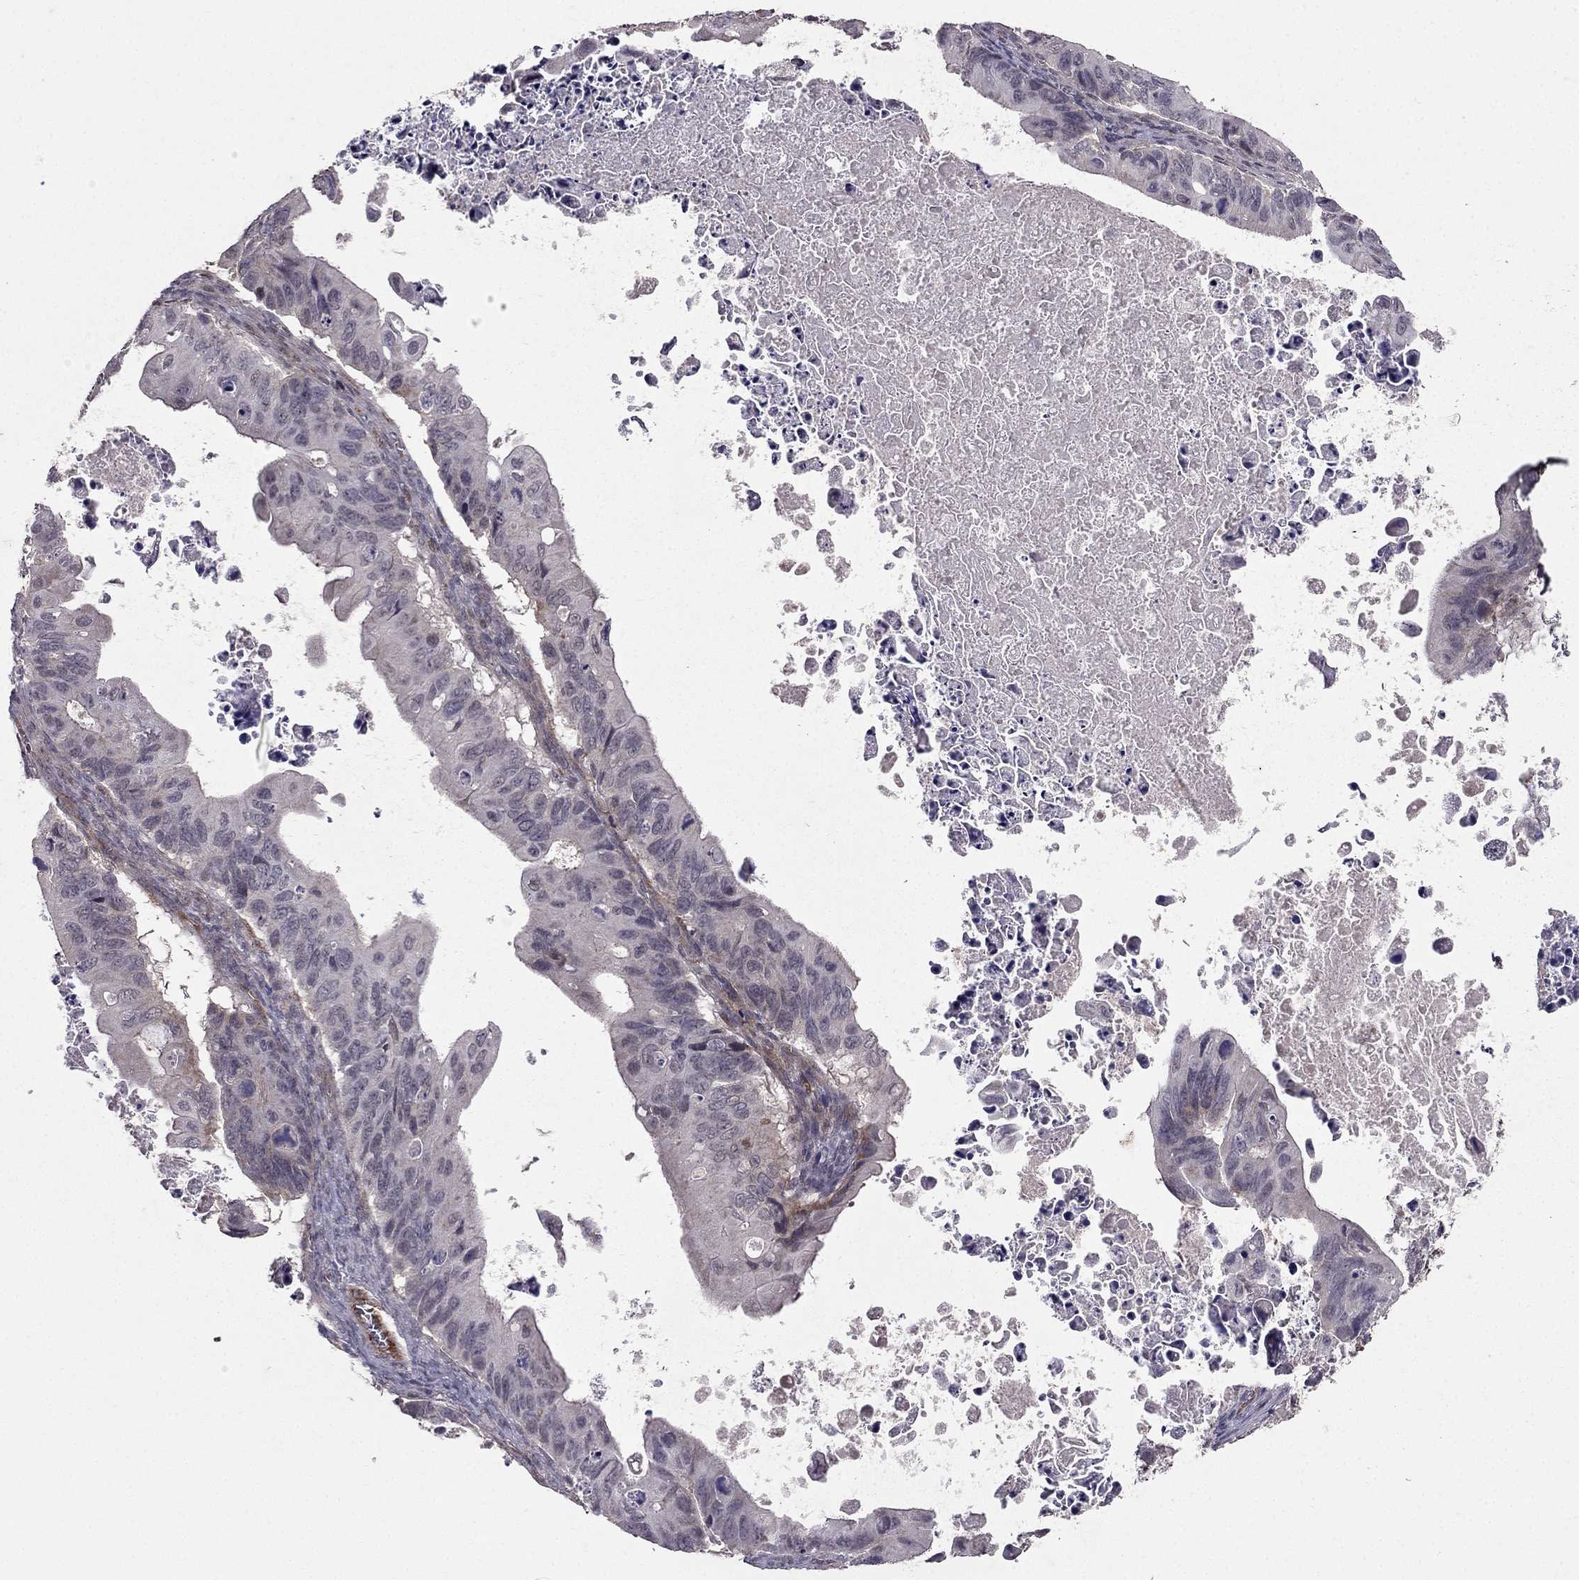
{"staining": {"intensity": "negative", "quantity": "none", "location": "none"}, "tissue": "ovarian cancer", "cell_type": "Tumor cells", "image_type": "cancer", "snomed": [{"axis": "morphology", "description": "Cystadenocarcinoma, mucinous, NOS"}, {"axis": "topography", "description": "Ovary"}], "caption": "Immunohistochemistry histopathology image of neoplastic tissue: human mucinous cystadenocarcinoma (ovarian) stained with DAB reveals no significant protein expression in tumor cells. (DAB immunohistochemistry visualized using brightfield microscopy, high magnification).", "gene": "RASIP1", "patient": {"sex": "female", "age": 64}}